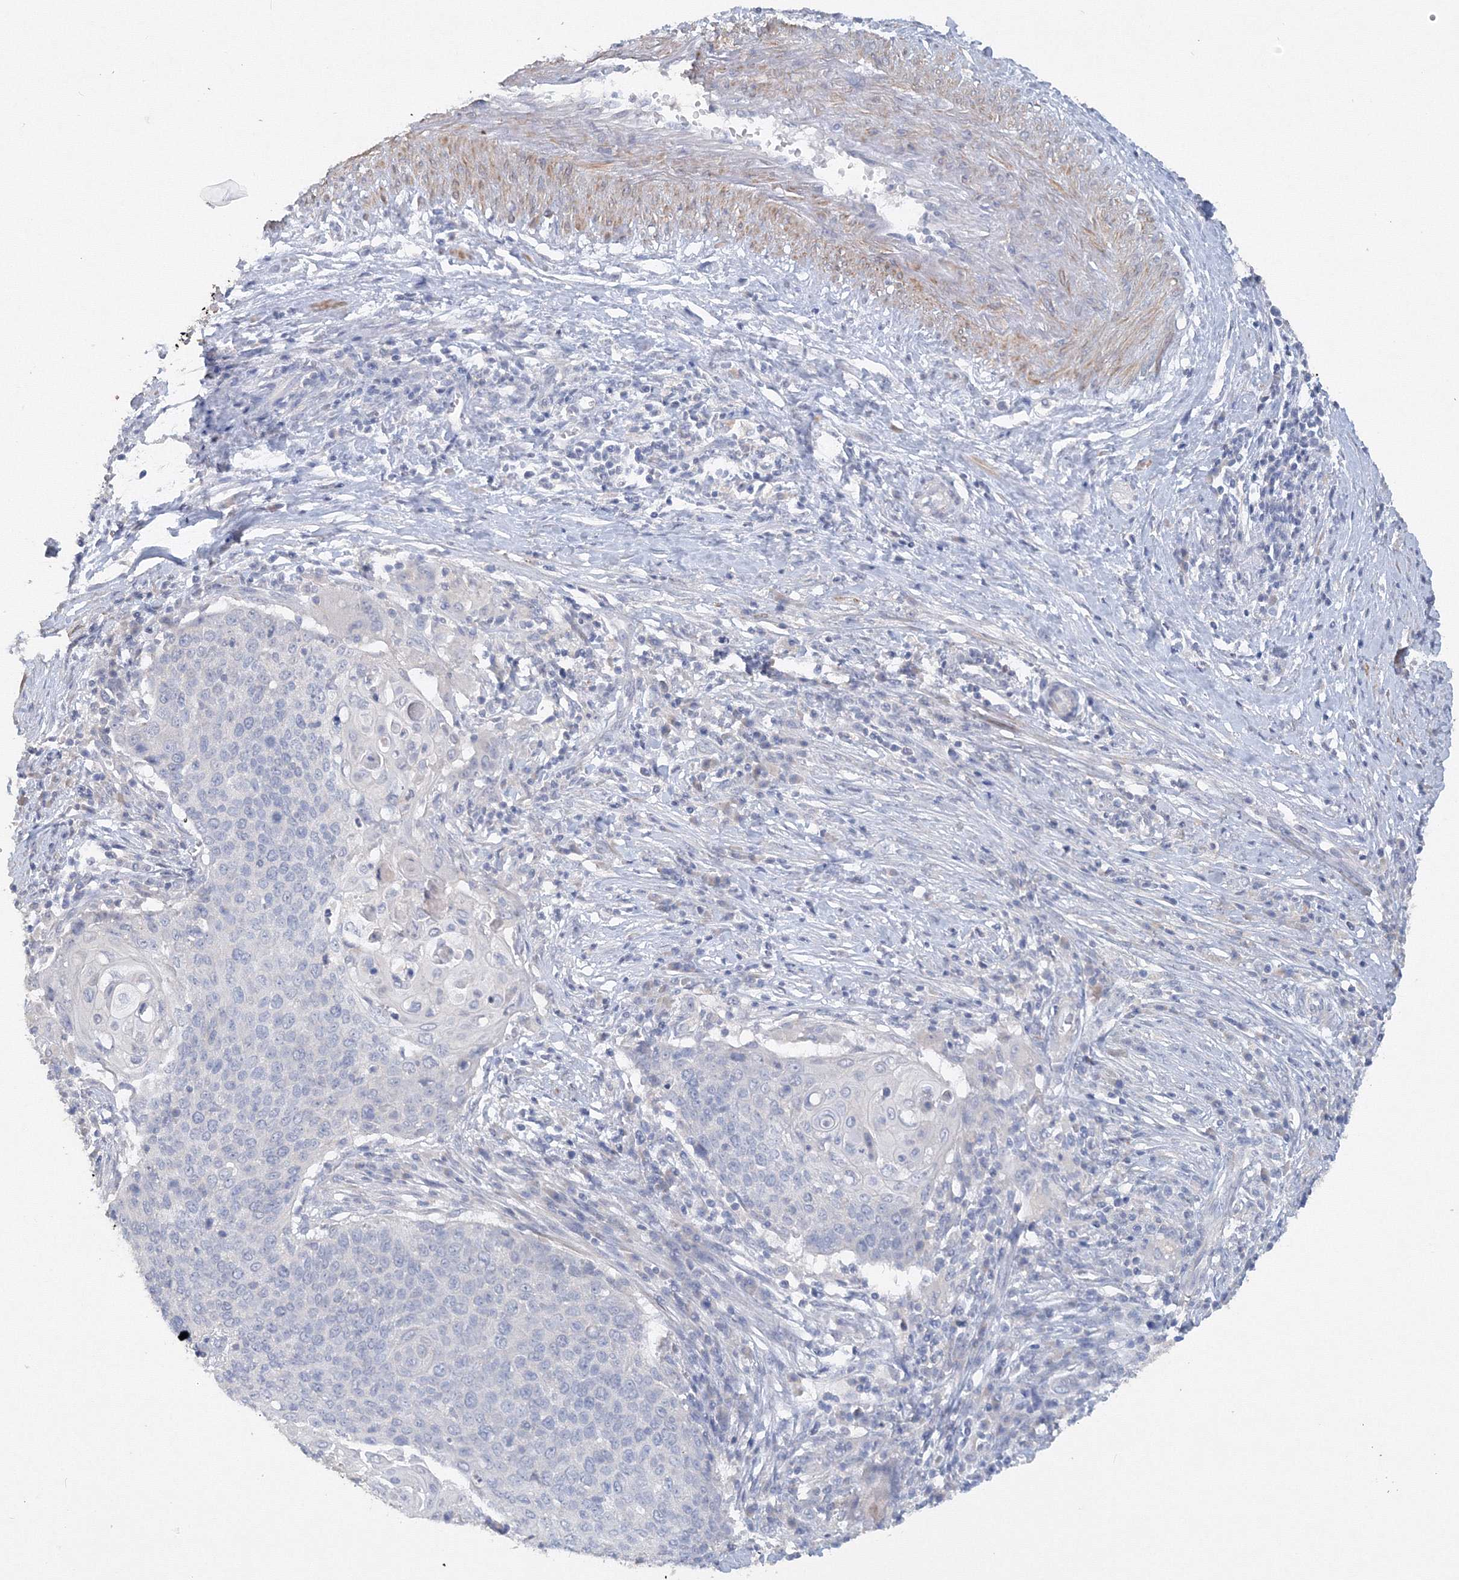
{"staining": {"intensity": "negative", "quantity": "none", "location": "none"}, "tissue": "cervical cancer", "cell_type": "Tumor cells", "image_type": "cancer", "snomed": [{"axis": "morphology", "description": "Squamous cell carcinoma, NOS"}, {"axis": "topography", "description": "Cervix"}], "caption": "Histopathology image shows no significant protein positivity in tumor cells of cervical cancer.", "gene": "OSBPL6", "patient": {"sex": "female", "age": 39}}